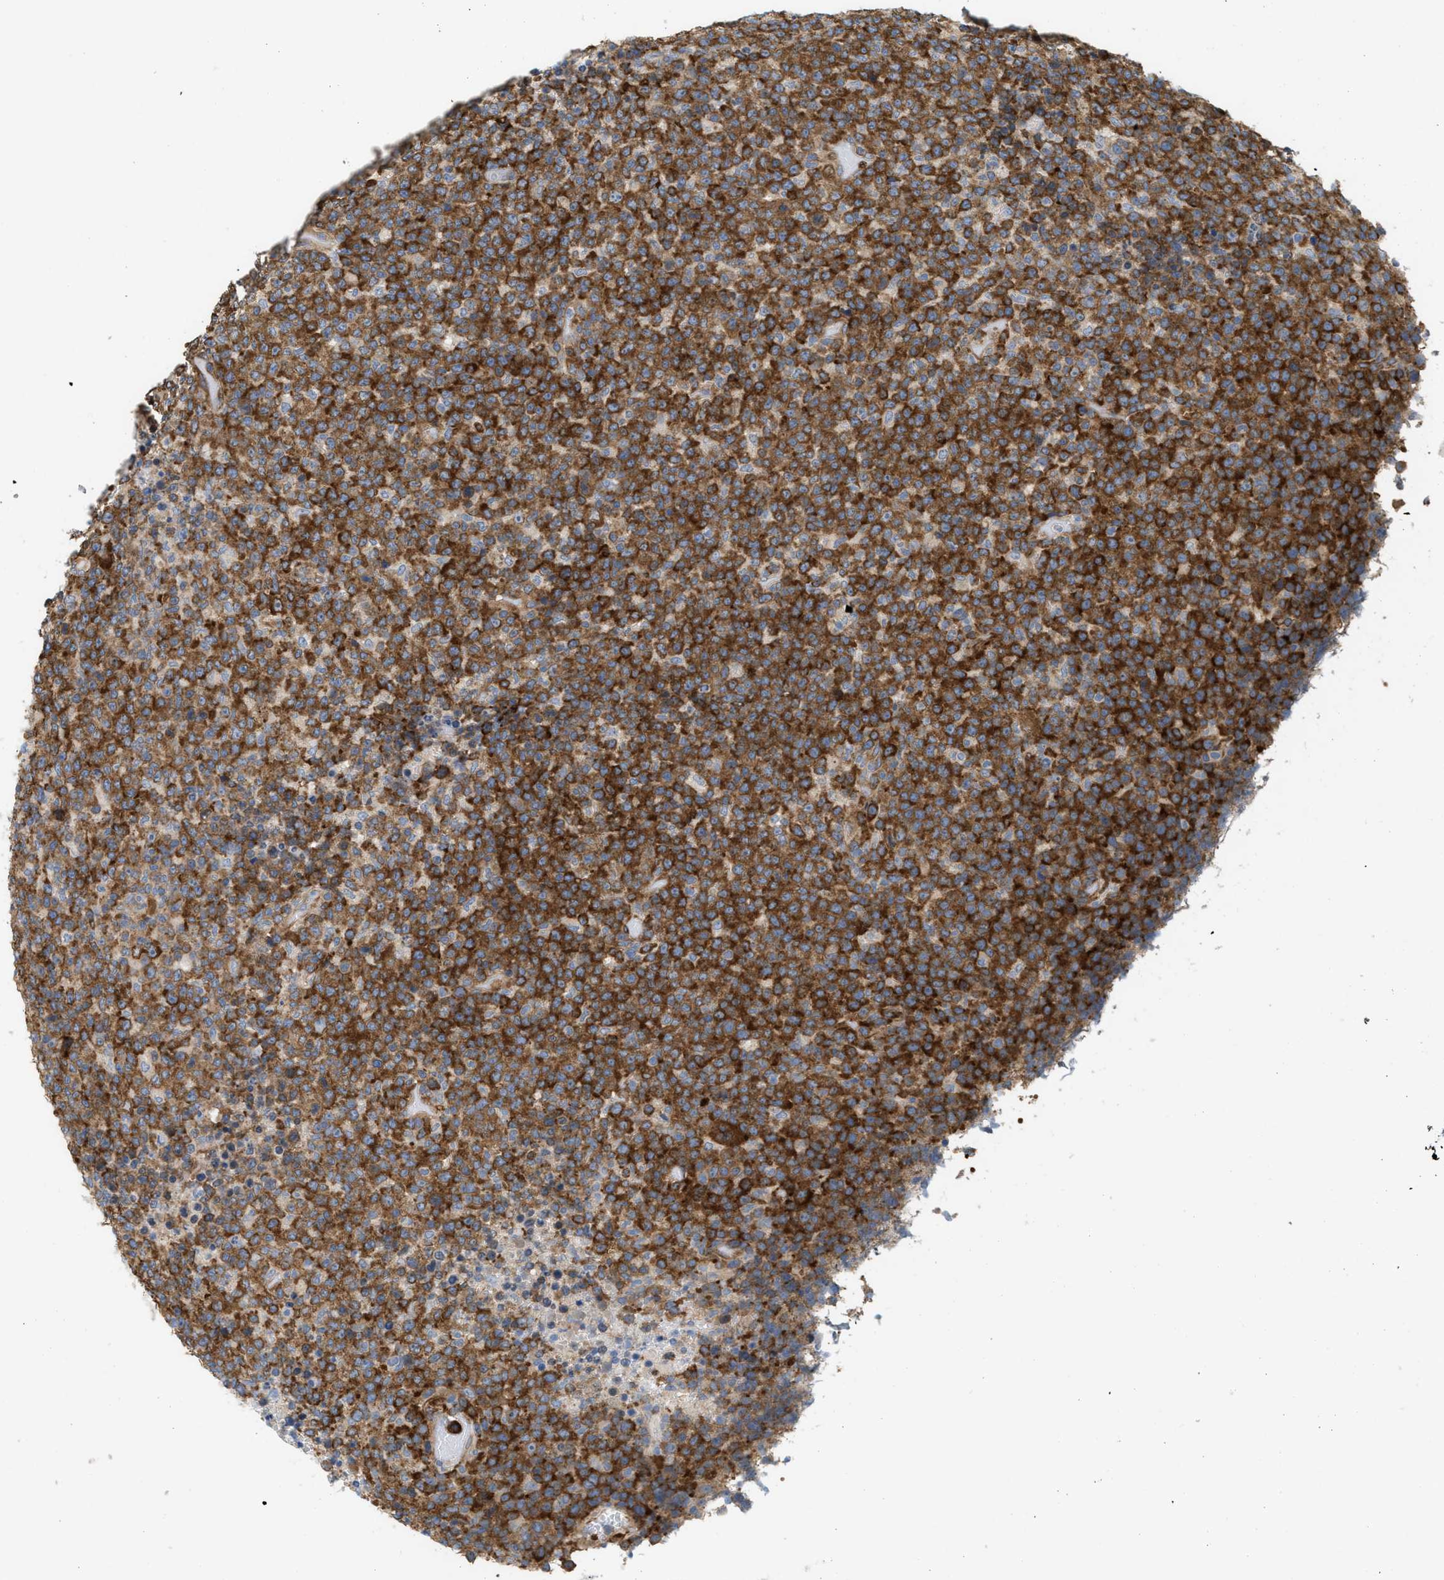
{"staining": {"intensity": "strong", "quantity": ">75%", "location": "cytoplasmic/membranous"}, "tissue": "lymphoma", "cell_type": "Tumor cells", "image_type": "cancer", "snomed": [{"axis": "morphology", "description": "Malignant lymphoma, non-Hodgkin's type, High grade"}, {"axis": "topography", "description": "Lymph node"}], "caption": "This photomicrograph exhibits malignant lymphoma, non-Hodgkin's type (high-grade) stained with immunohistochemistry to label a protein in brown. The cytoplasmic/membranous of tumor cells show strong positivity for the protein. Nuclei are counter-stained blue.", "gene": "UBAP2", "patient": {"sex": "male", "age": 13}}